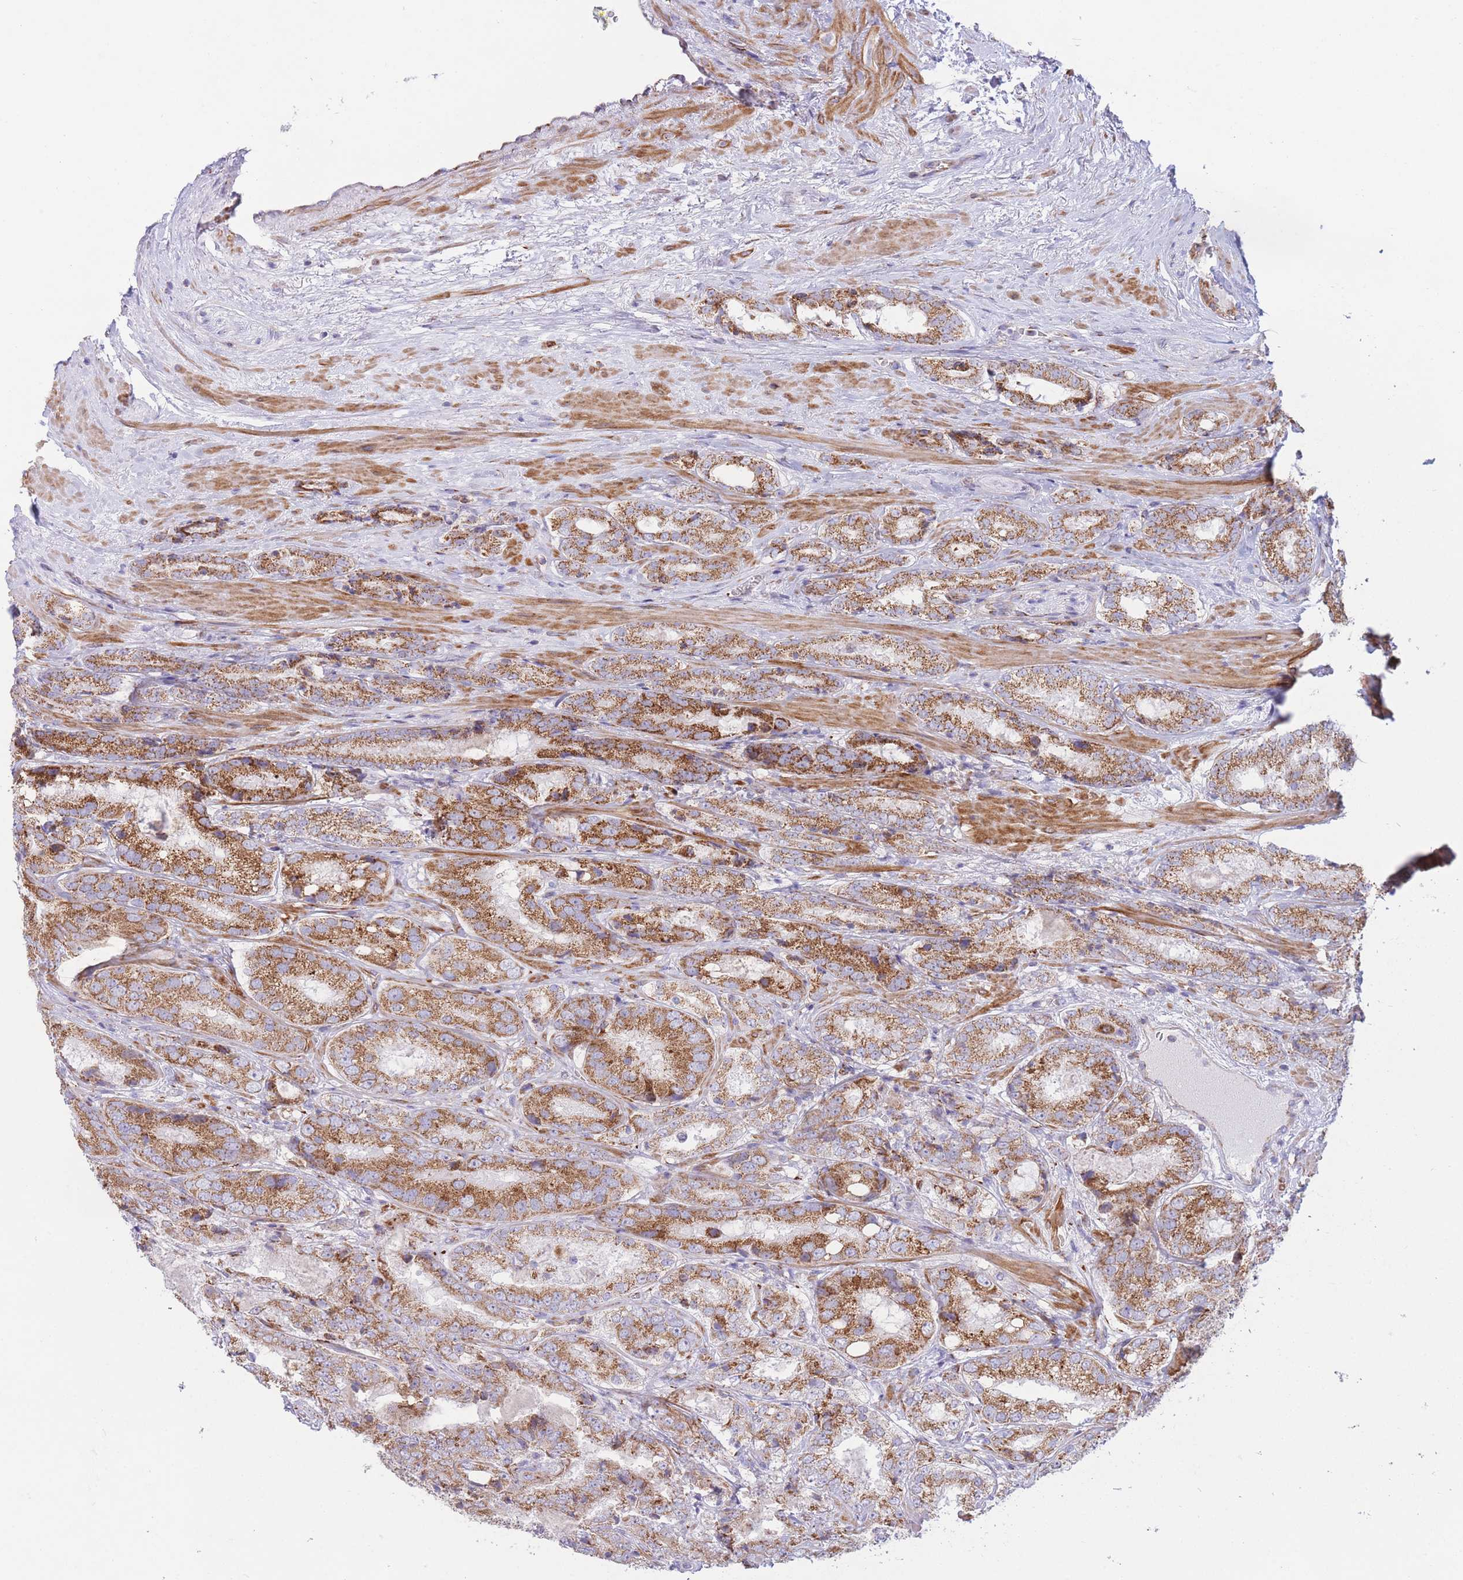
{"staining": {"intensity": "moderate", "quantity": ">75%", "location": "cytoplasmic/membranous"}, "tissue": "prostate cancer", "cell_type": "Tumor cells", "image_type": "cancer", "snomed": [{"axis": "morphology", "description": "Adenocarcinoma, High grade"}, {"axis": "topography", "description": "Prostate"}], "caption": "Immunohistochemistry micrograph of neoplastic tissue: human prostate adenocarcinoma (high-grade) stained using immunohistochemistry displays medium levels of moderate protein expression localized specifically in the cytoplasmic/membranous of tumor cells, appearing as a cytoplasmic/membranous brown color.", "gene": "MPND", "patient": {"sex": "male", "age": 63}}